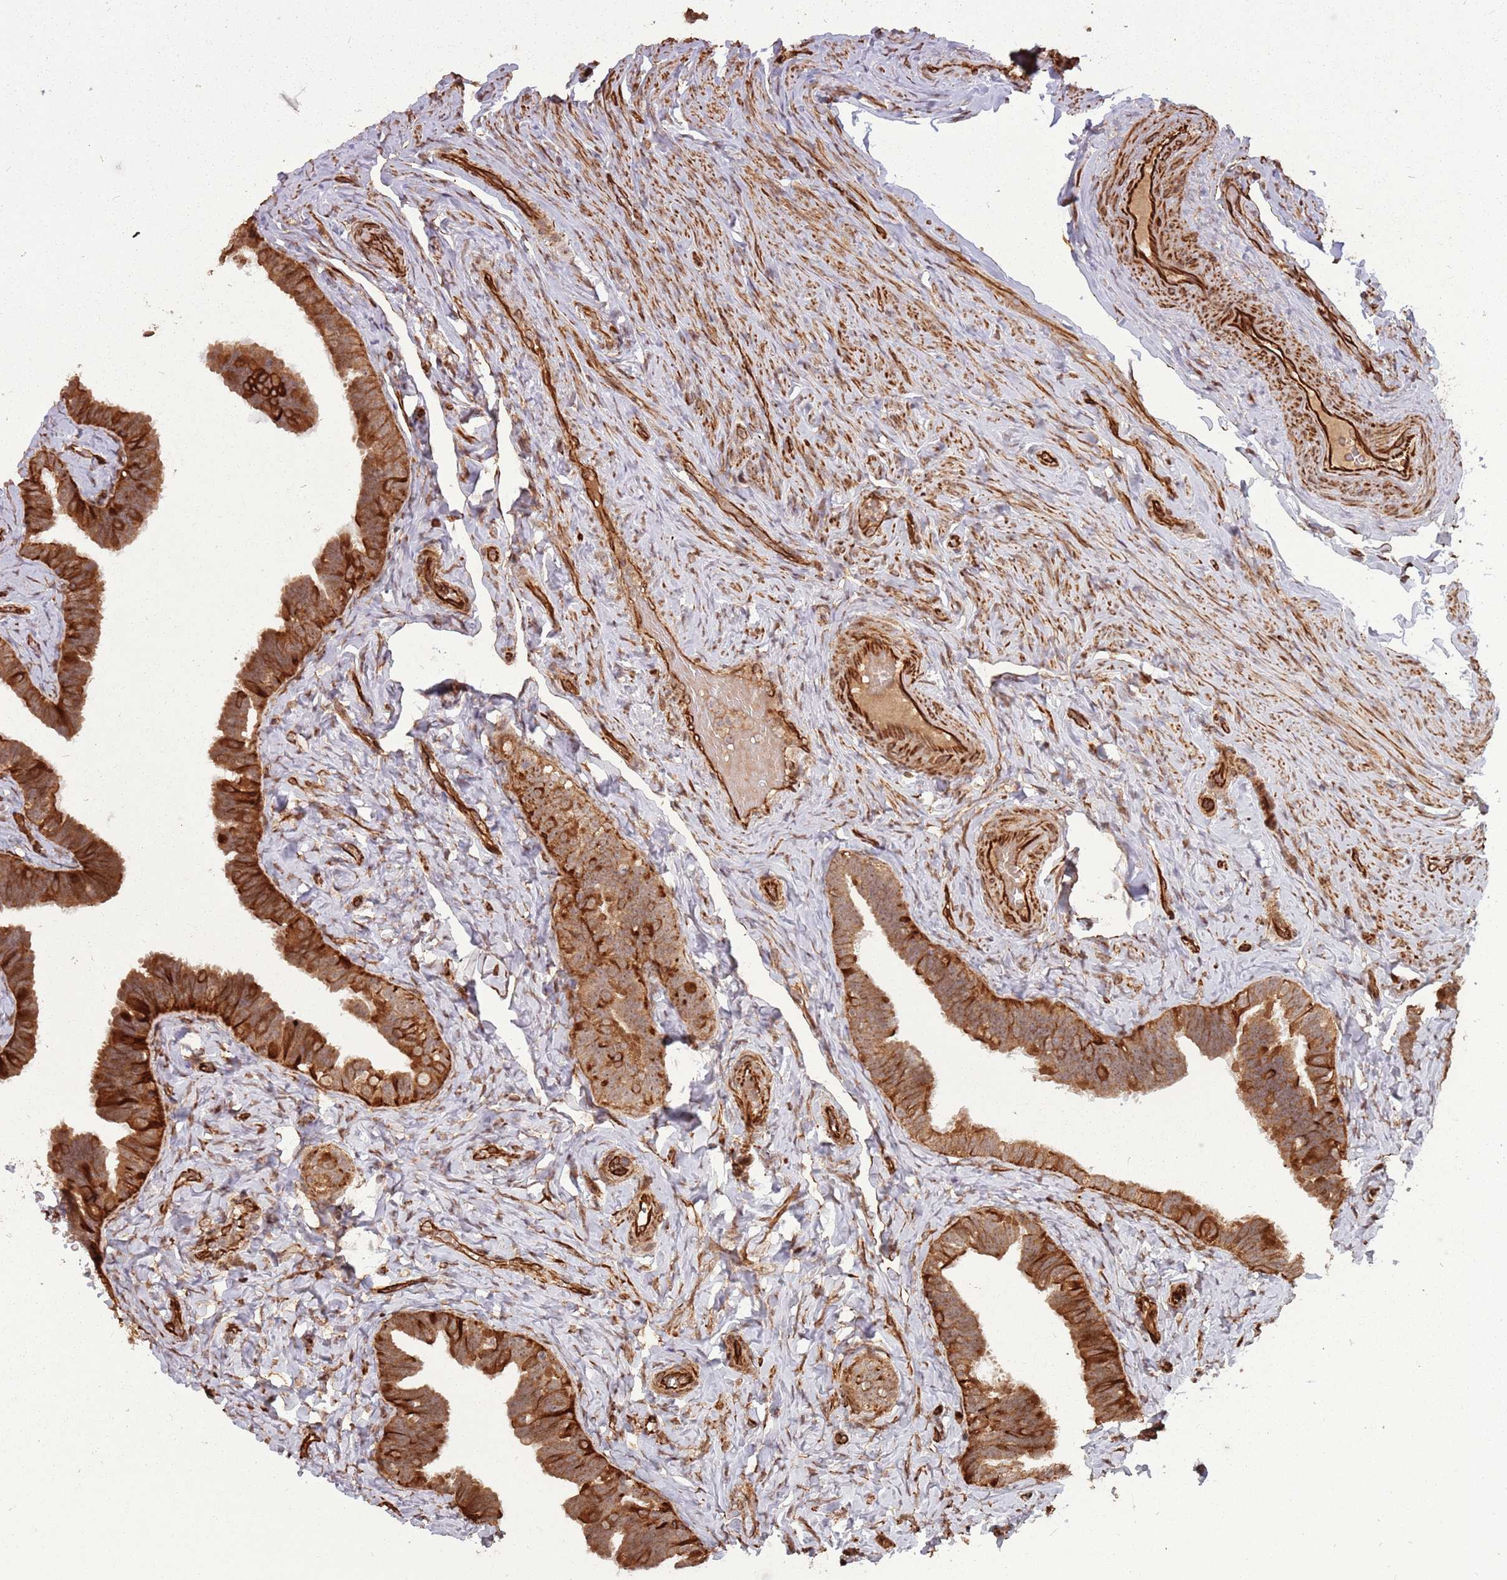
{"staining": {"intensity": "strong", "quantity": ">75%", "location": "cytoplasmic/membranous,nuclear"}, "tissue": "fallopian tube", "cell_type": "Glandular cells", "image_type": "normal", "snomed": [{"axis": "morphology", "description": "Normal tissue, NOS"}, {"axis": "topography", "description": "Fallopian tube"}], "caption": "Fallopian tube stained with a protein marker shows strong staining in glandular cells.", "gene": "ADAMTS3", "patient": {"sex": "female", "age": 65}}